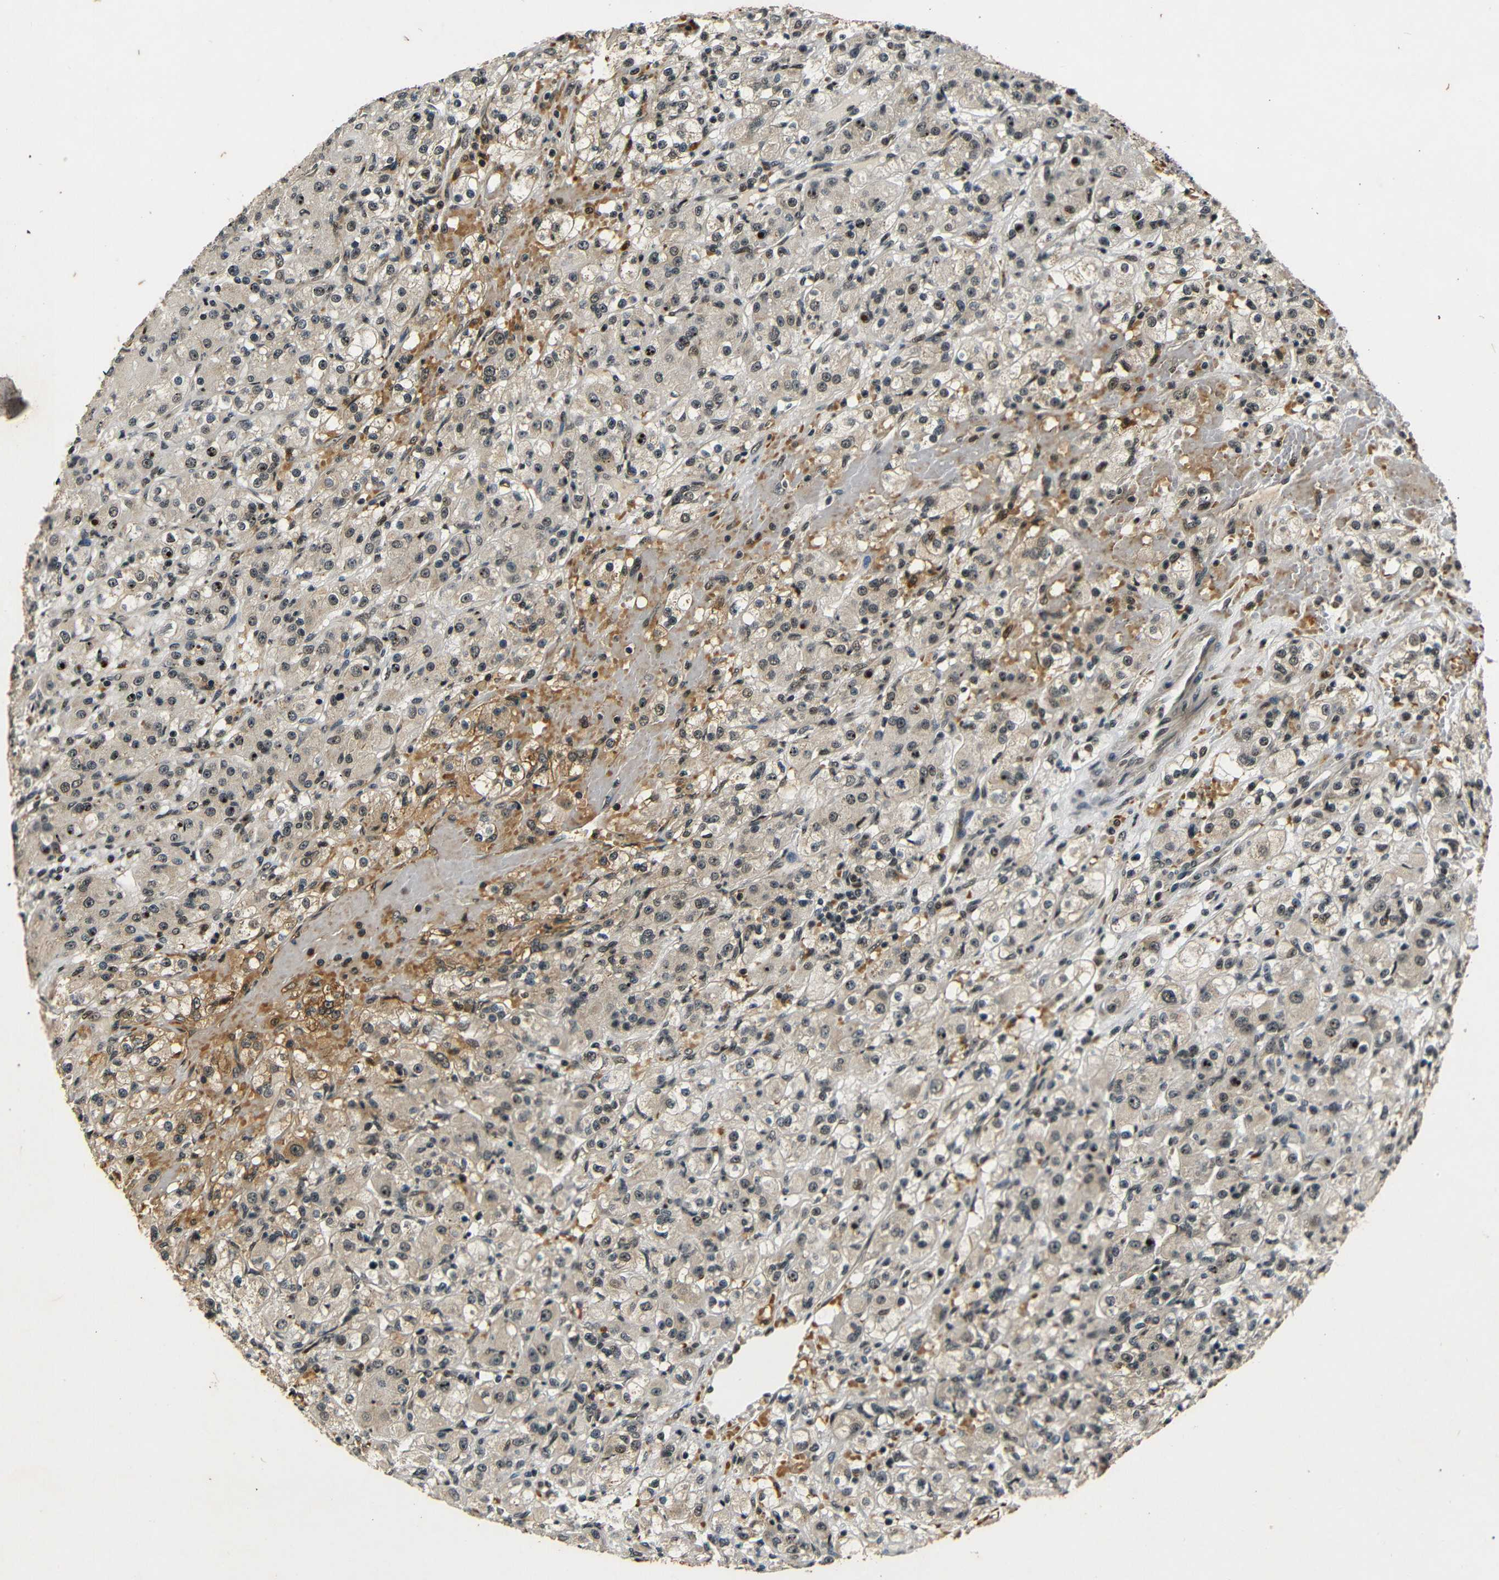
{"staining": {"intensity": "weak", "quantity": "25%-75%", "location": "cytoplasmic/membranous,nuclear"}, "tissue": "renal cancer", "cell_type": "Tumor cells", "image_type": "cancer", "snomed": [{"axis": "morphology", "description": "Normal tissue, NOS"}, {"axis": "morphology", "description": "Adenocarcinoma, NOS"}, {"axis": "topography", "description": "Kidney"}], "caption": "IHC of human renal cancer reveals low levels of weak cytoplasmic/membranous and nuclear staining in approximately 25%-75% of tumor cells.", "gene": "FOXD4", "patient": {"sex": "male", "age": 61}}